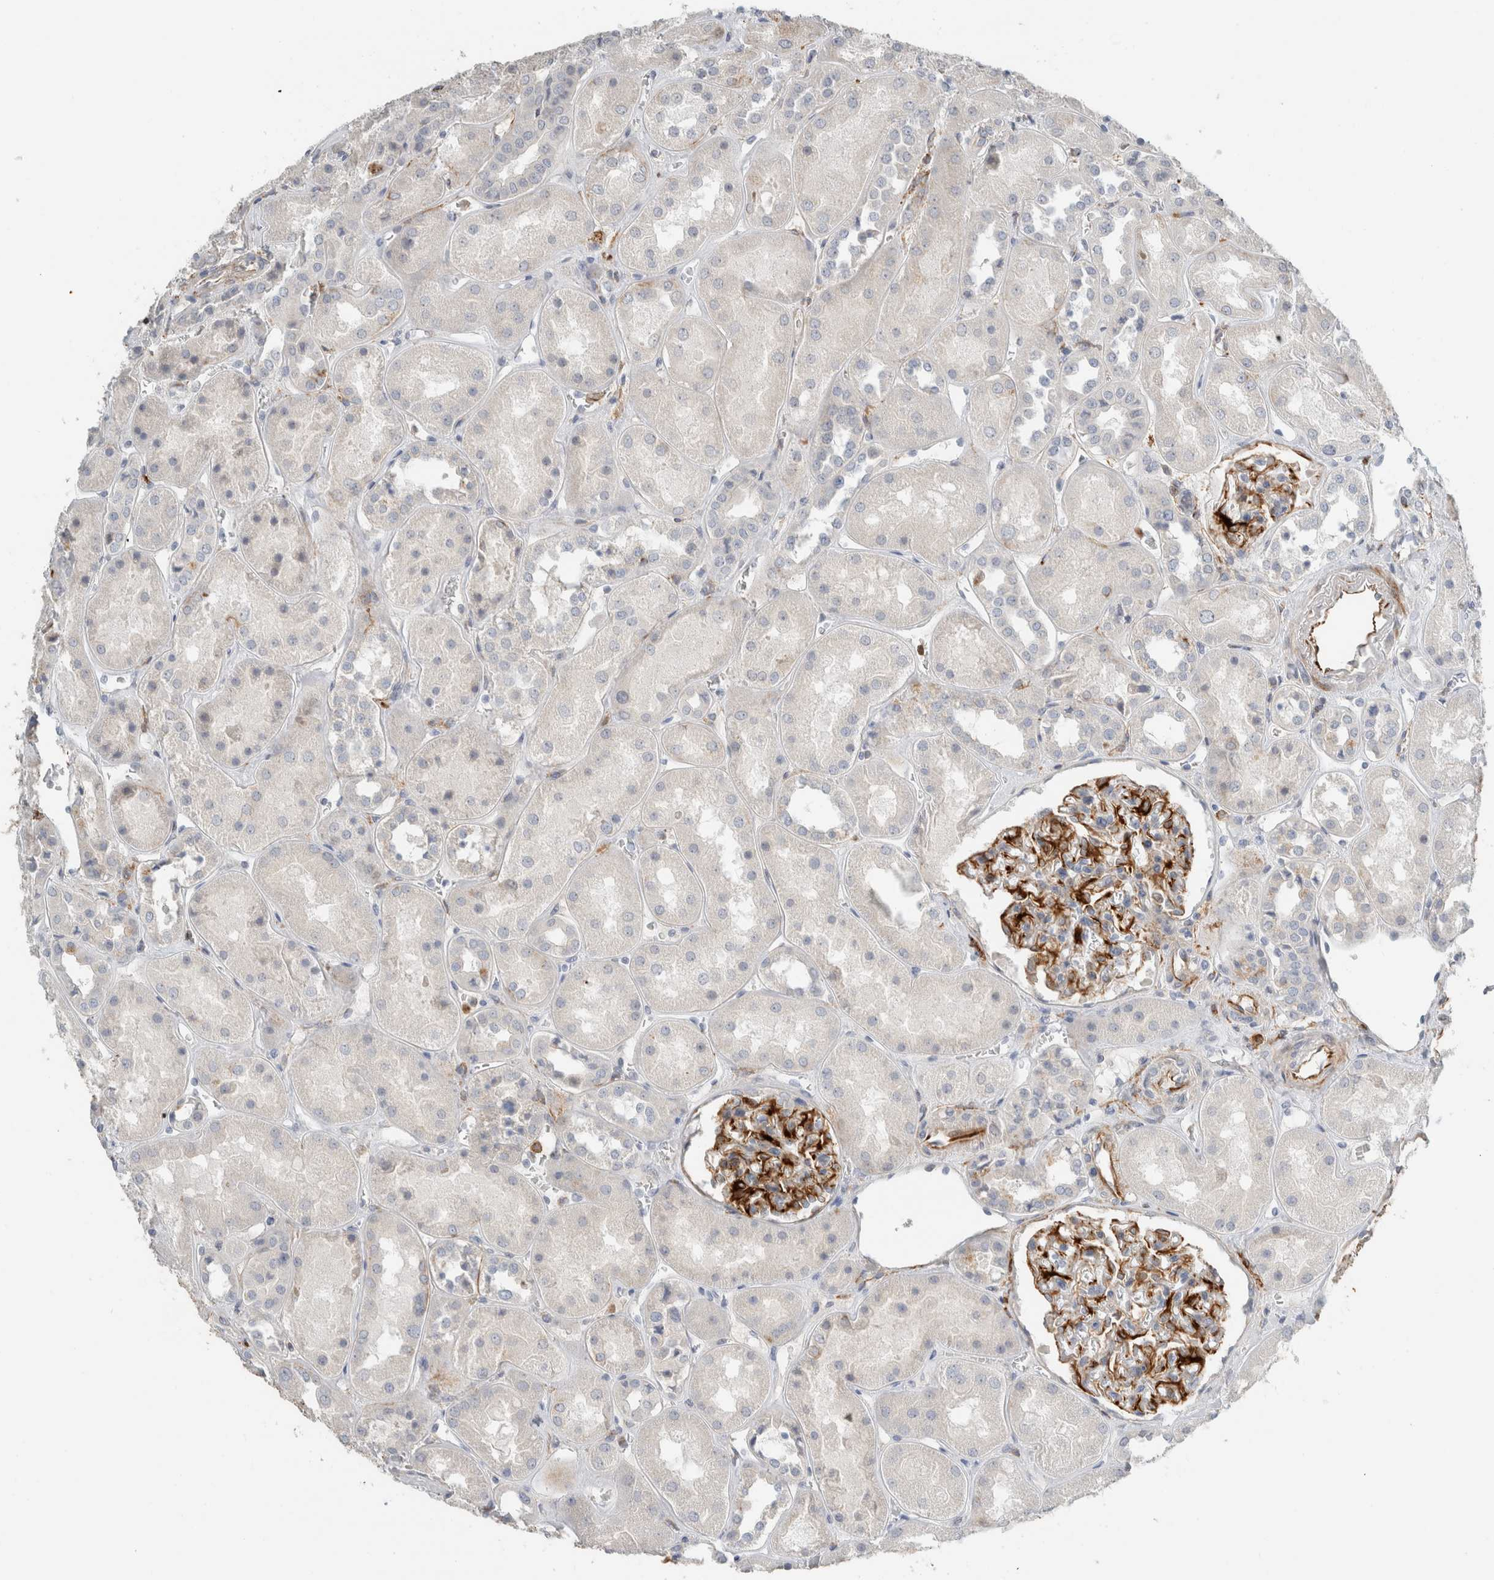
{"staining": {"intensity": "moderate", "quantity": "<25%", "location": "cytoplasmic/membranous"}, "tissue": "kidney", "cell_type": "Cells in glomeruli", "image_type": "normal", "snomed": [{"axis": "morphology", "description": "Normal tissue, NOS"}, {"axis": "topography", "description": "Kidney"}], "caption": "Moderate cytoplasmic/membranous positivity is seen in approximately <25% of cells in glomeruli in unremarkable kidney. (Brightfield microscopy of DAB IHC at high magnification).", "gene": "LY86", "patient": {"sex": "male", "age": 70}}